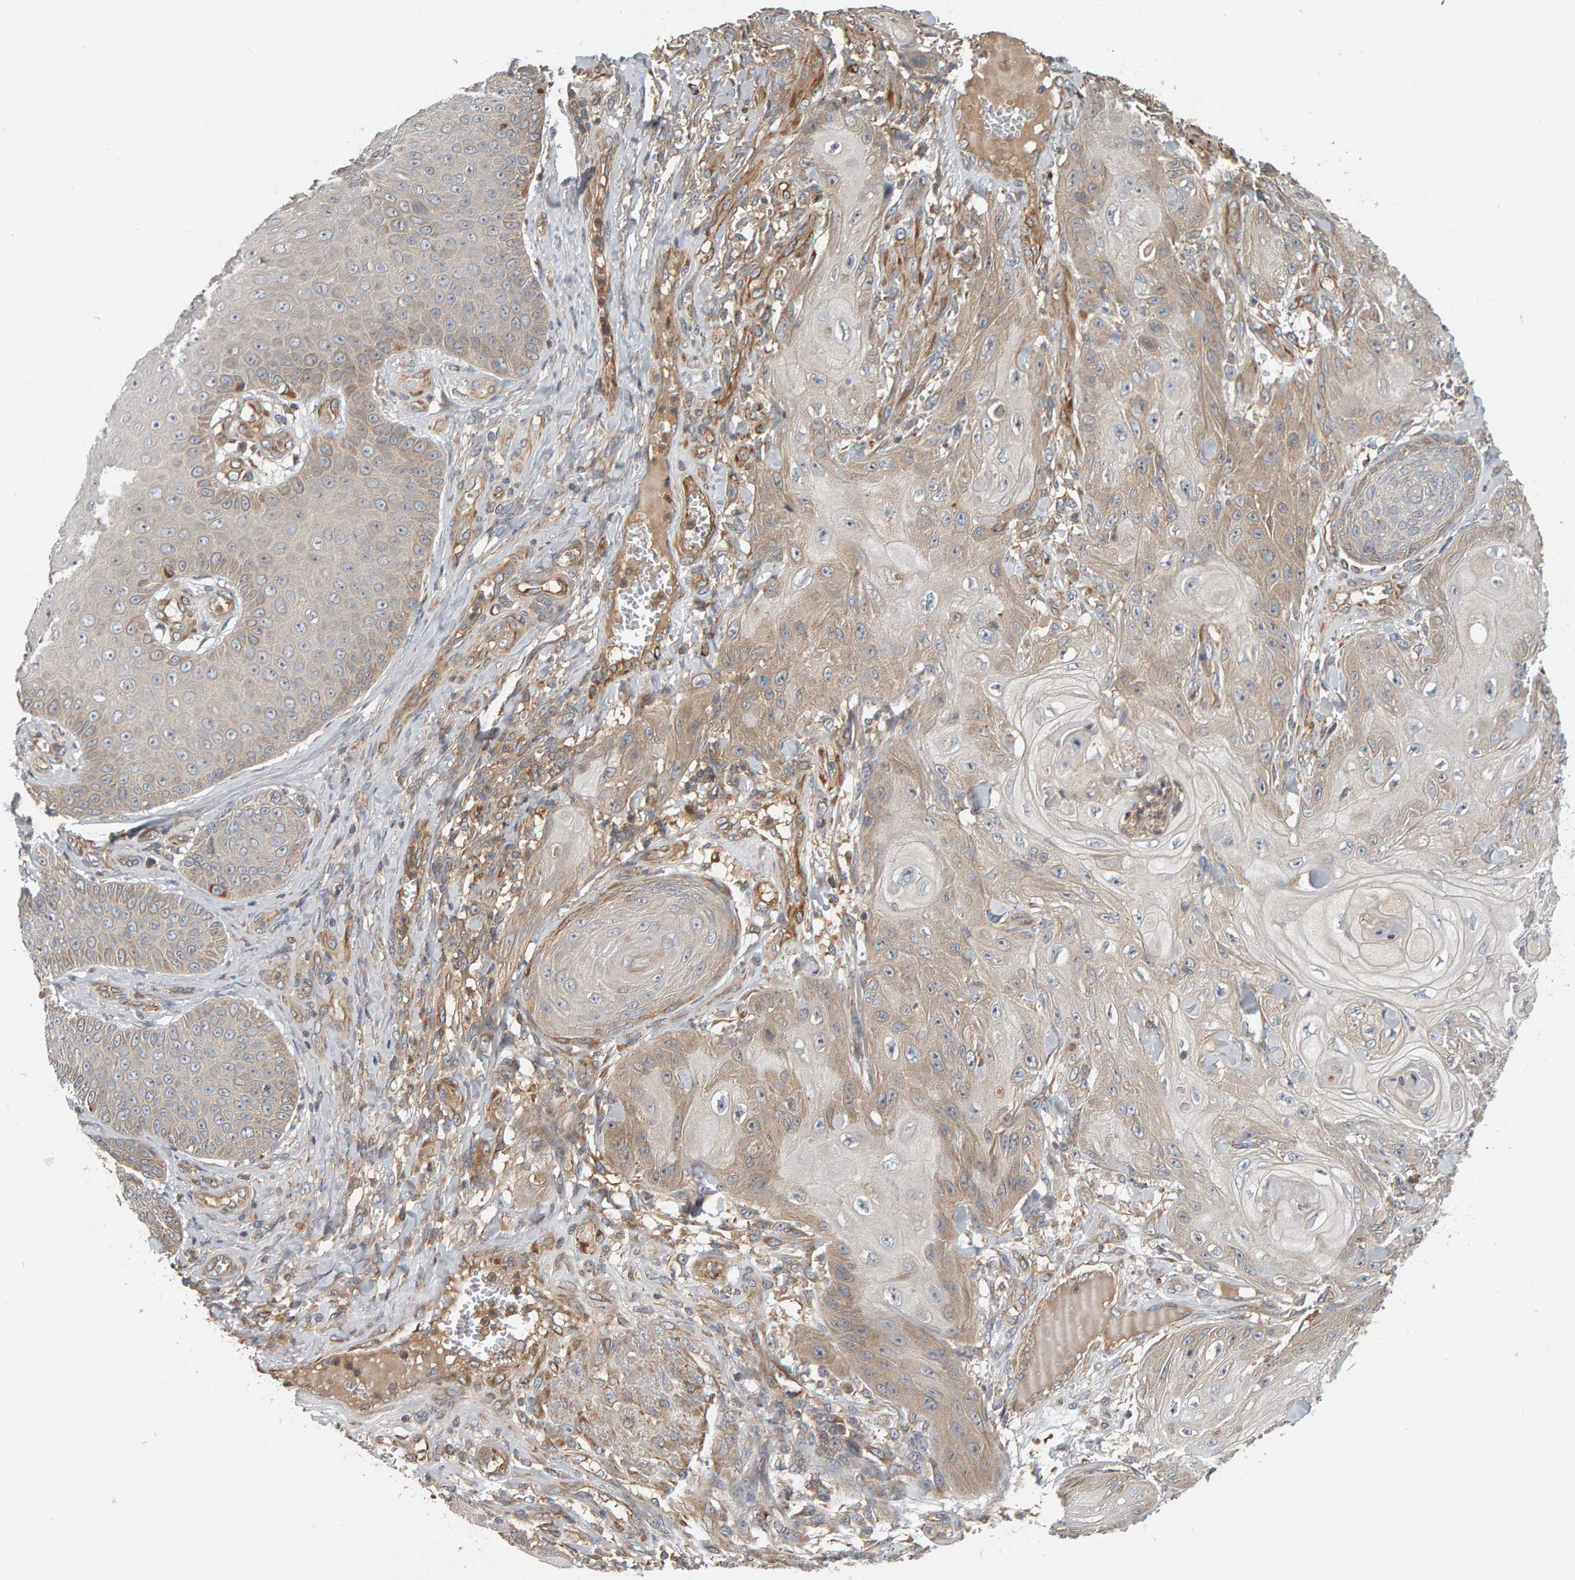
{"staining": {"intensity": "weak", "quantity": "25%-75%", "location": "cytoplasmic/membranous"}, "tissue": "skin cancer", "cell_type": "Tumor cells", "image_type": "cancer", "snomed": [{"axis": "morphology", "description": "Squamous cell carcinoma, NOS"}, {"axis": "topography", "description": "Skin"}], "caption": "A photomicrograph of human skin cancer (squamous cell carcinoma) stained for a protein demonstrates weak cytoplasmic/membranous brown staining in tumor cells.", "gene": "C9orf72", "patient": {"sex": "male", "age": 74}}